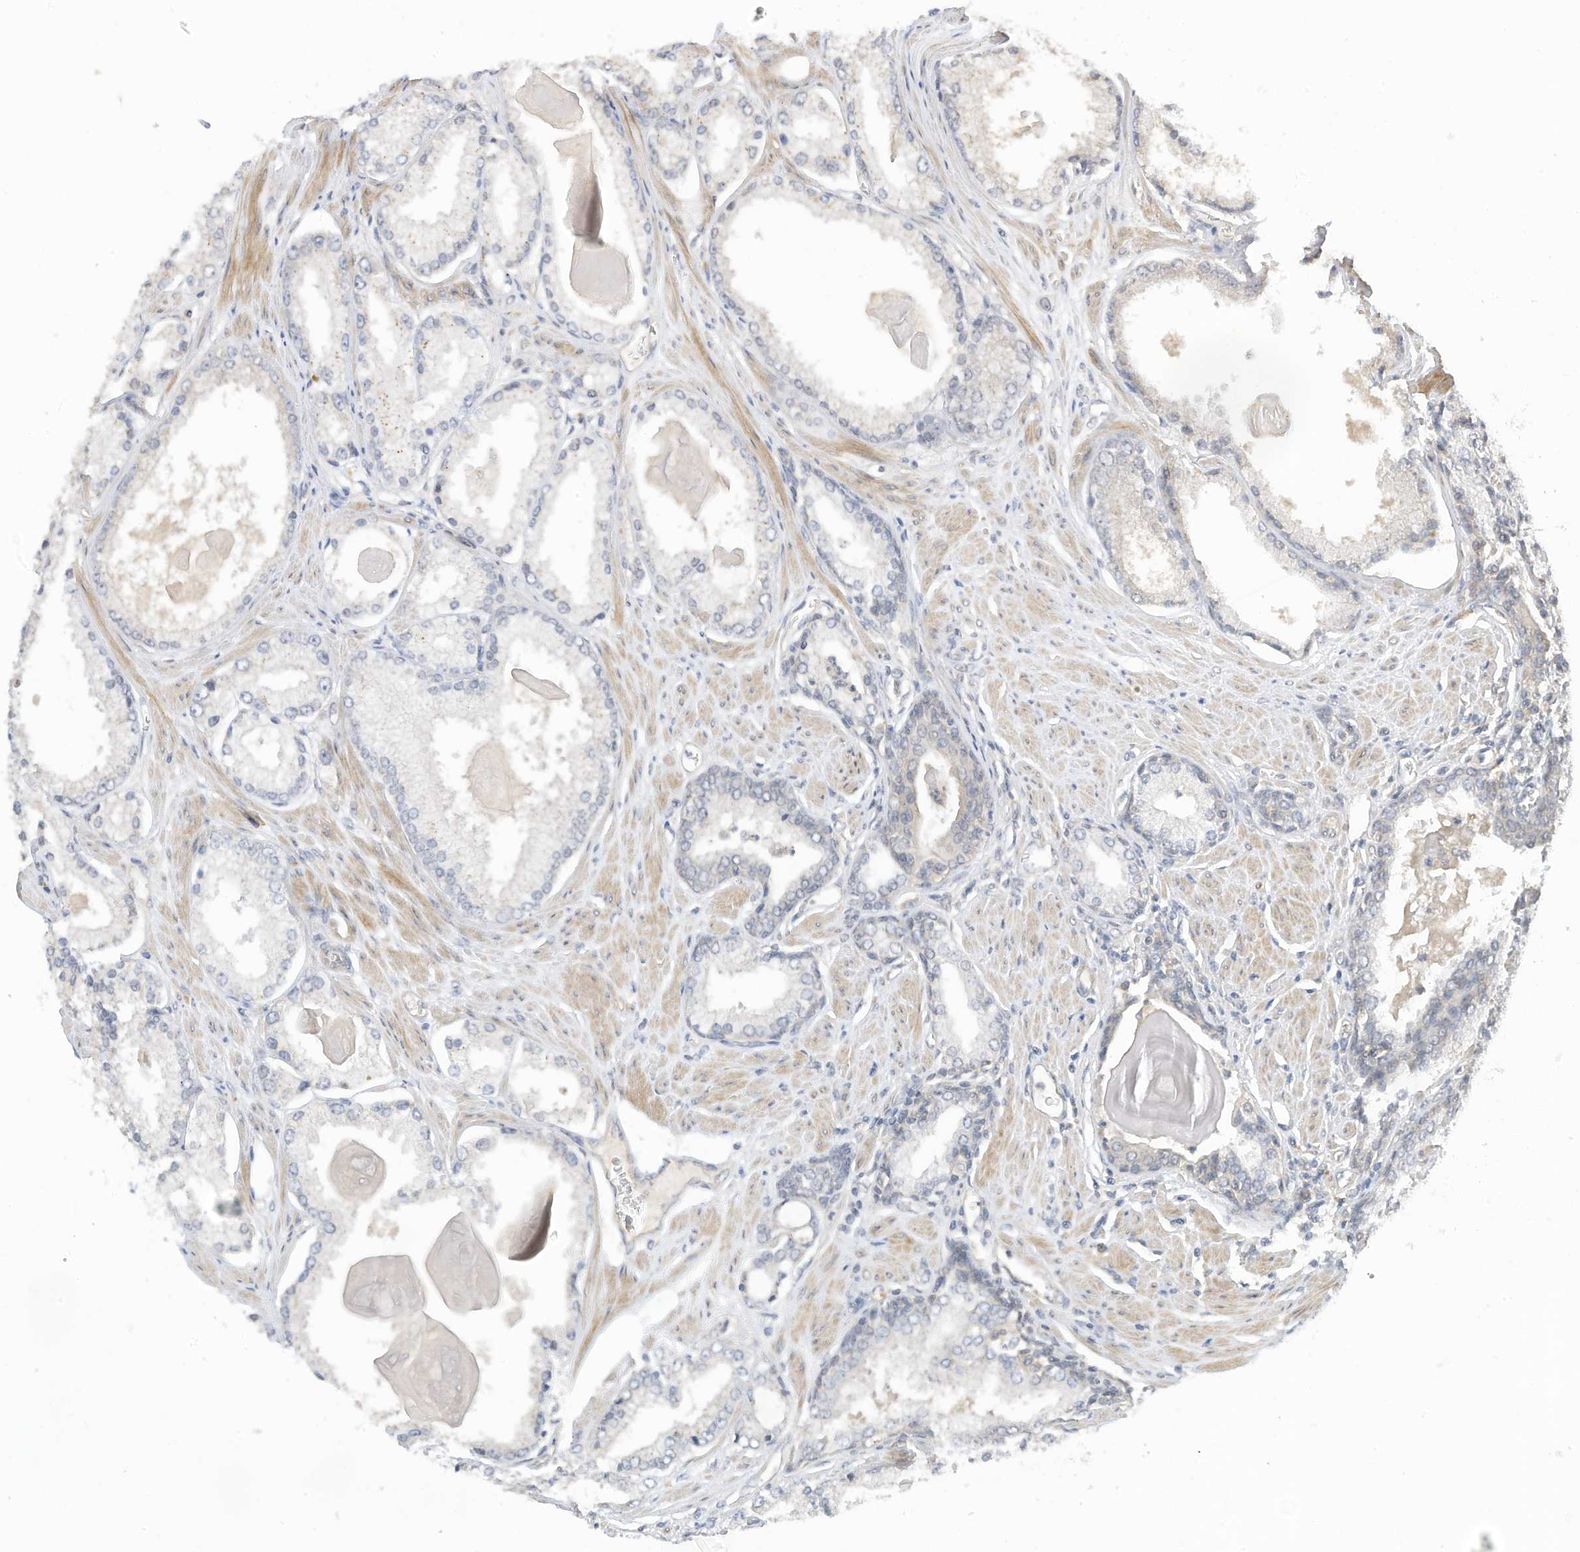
{"staining": {"intensity": "negative", "quantity": "none", "location": "none"}, "tissue": "prostate cancer", "cell_type": "Tumor cells", "image_type": "cancer", "snomed": [{"axis": "morphology", "description": "Adenocarcinoma, Low grade"}, {"axis": "topography", "description": "Prostate"}], "caption": "Immunohistochemical staining of prostate cancer (low-grade adenocarcinoma) reveals no significant staining in tumor cells. (Immunohistochemistry, brightfield microscopy, high magnification).", "gene": "REC8", "patient": {"sex": "male", "age": 54}}